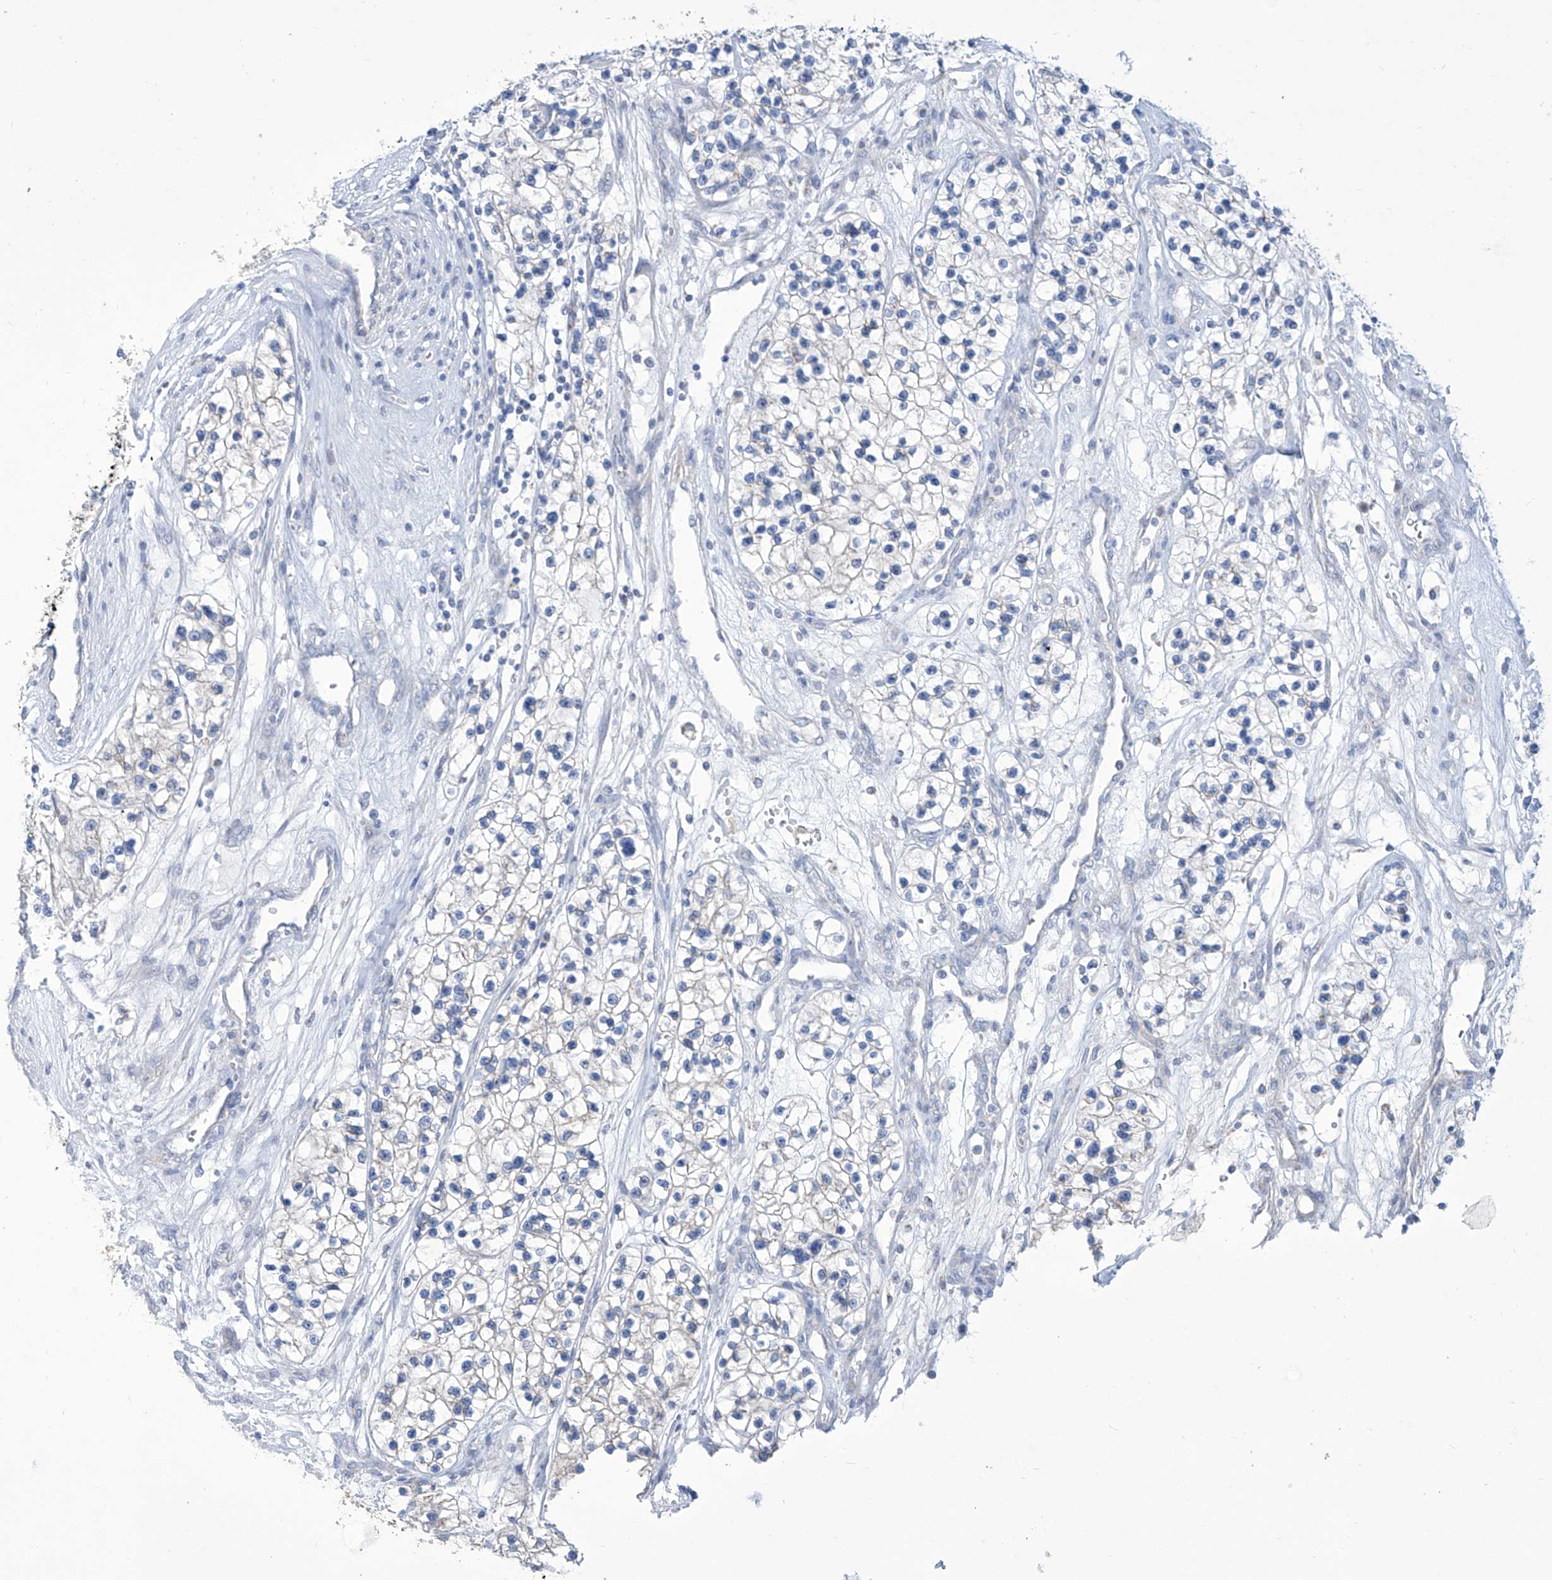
{"staining": {"intensity": "negative", "quantity": "none", "location": "none"}, "tissue": "renal cancer", "cell_type": "Tumor cells", "image_type": "cancer", "snomed": [{"axis": "morphology", "description": "Adenocarcinoma, NOS"}, {"axis": "topography", "description": "Kidney"}], "caption": "Protein analysis of adenocarcinoma (renal) shows no significant positivity in tumor cells.", "gene": "ALDH6A1", "patient": {"sex": "female", "age": 57}}